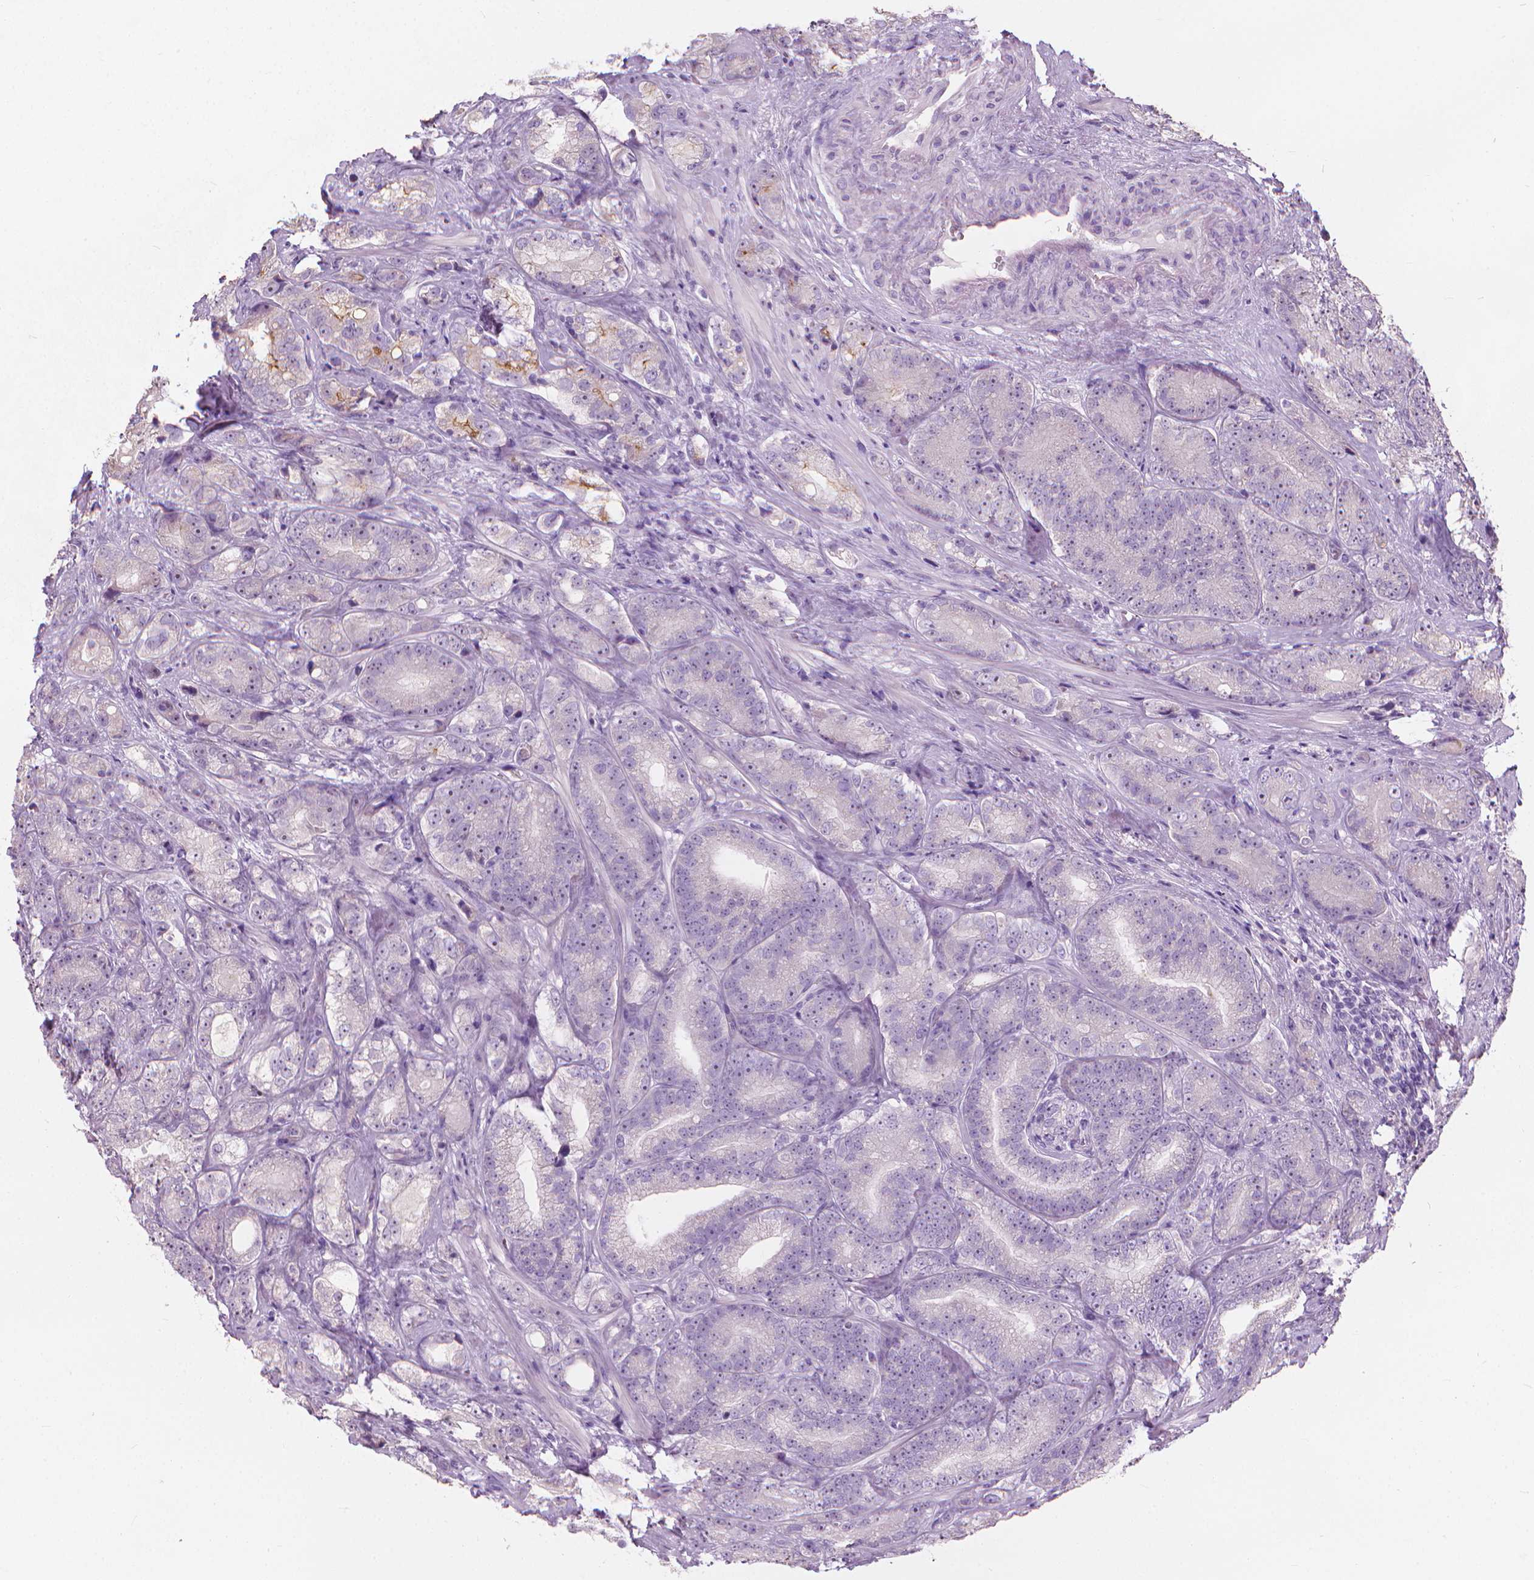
{"staining": {"intensity": "negative", "quantity": "none", "location": "none"}, "tissue": "prostate cancer", "cell_type": "Tumor cells", "image_type": "cancer", "snomed": [{"axis": "morphology", "description": "Adenocarcinoma, NOS"}, {"axis": "topography", "description": "Prostate"}], "caption": "This is an immunohistochemistry histopathology image of prostate cancer. There is no positivity in tumor cells.", "gene": "GPRC5A", "patient": {"sex": "male", "age": 63}}